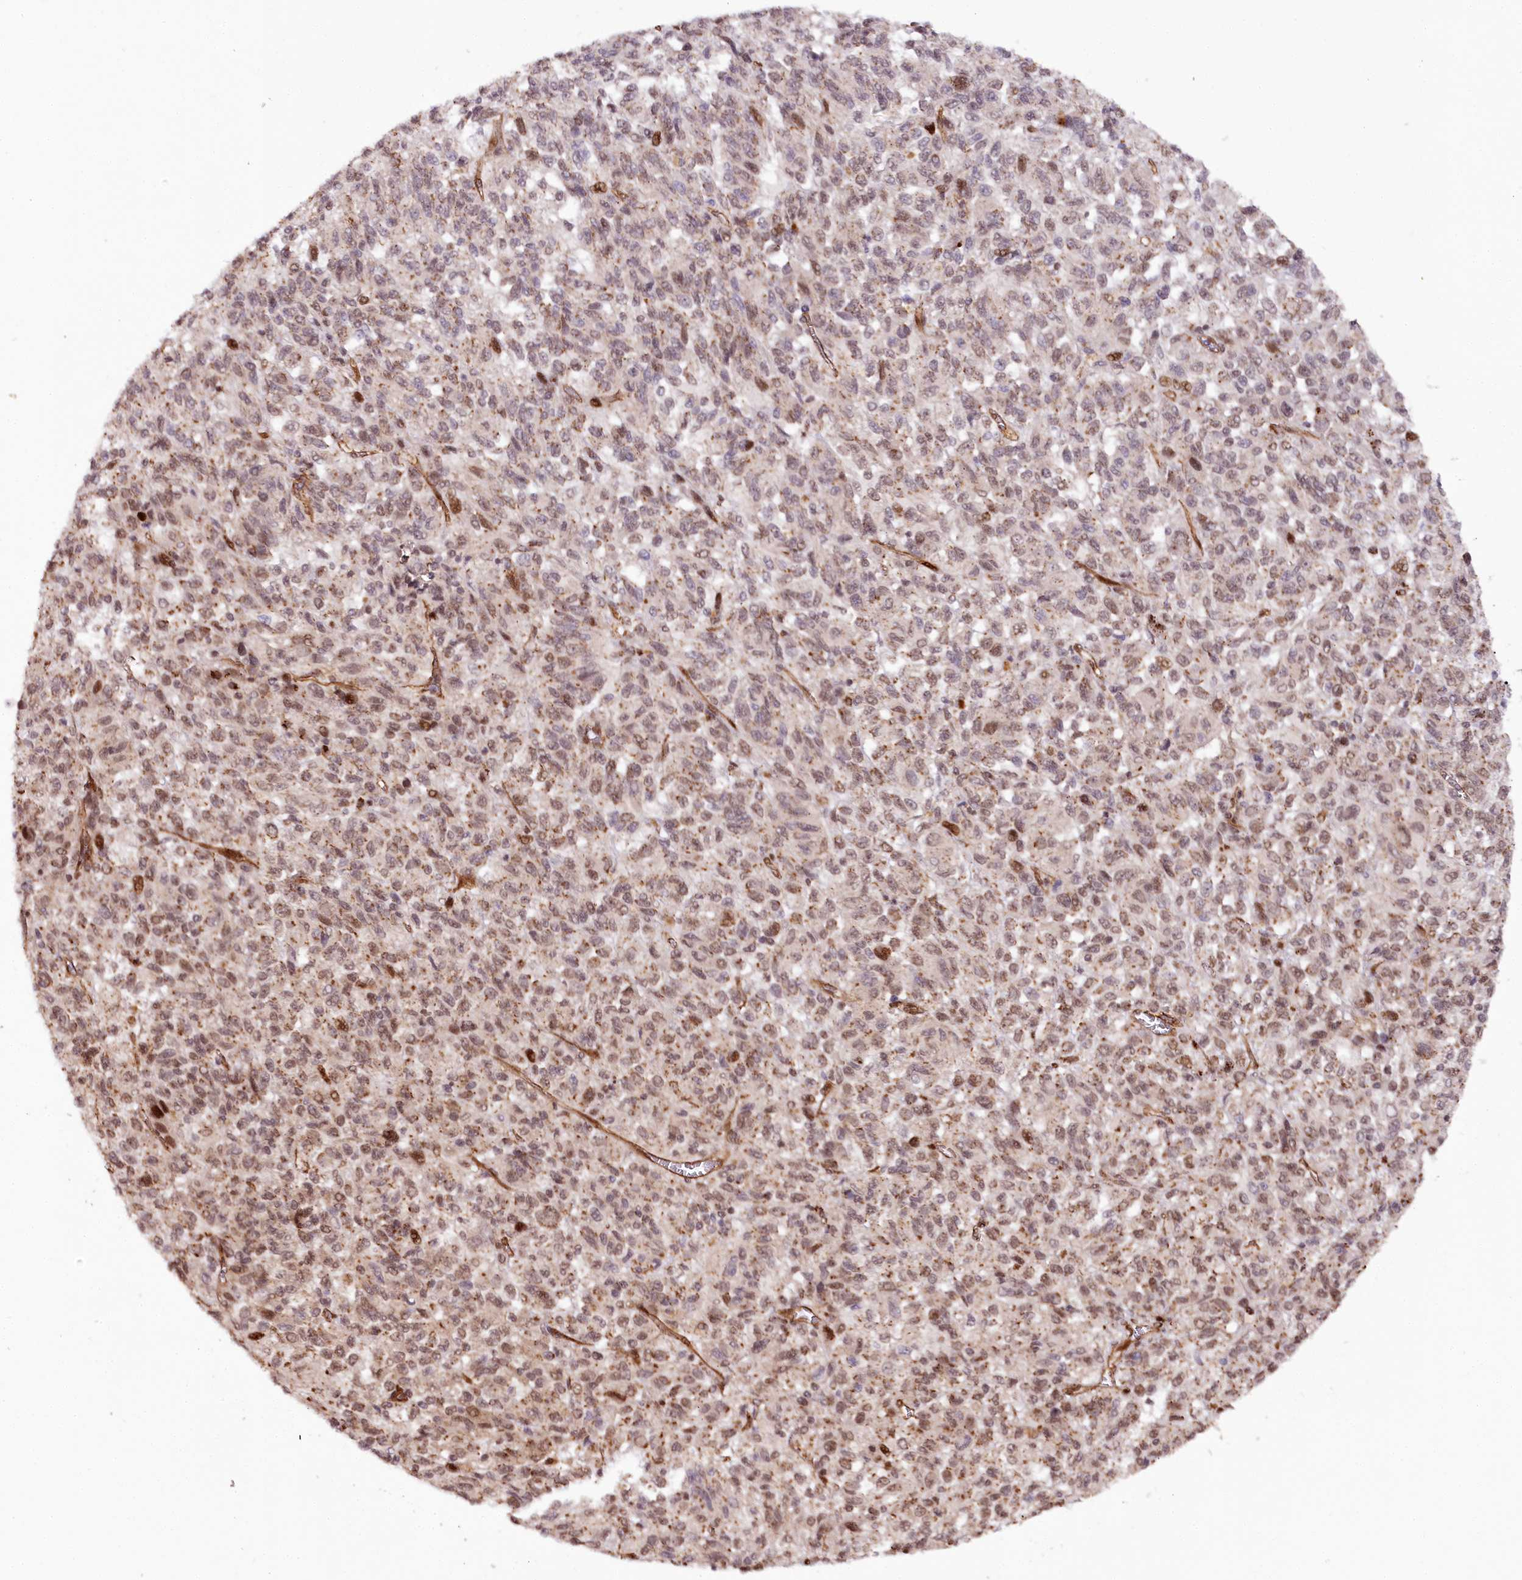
{"staining": {"intensity": "weak", "quantity": "25%-75%", "location": "cytoplasmic/membranous,nuclear"}, "tissue": "melanoma", "cell_type": "Tumor cells", "image_type": "cancer", "snomed": [{"axis": "morphology", "description": "Malignant melanoma, Metastatic site"}, {"axis": "topography", "description": "Lung"}], "caption": "Weak cytoplasmic/membranous and nuclear protein positivity is appreciated in about 25%-75% of tumor cells in melanoma. Nuclei are stained in blue.", "gene": "COPG1", "patient": {"sex": "male", "age": 64}}